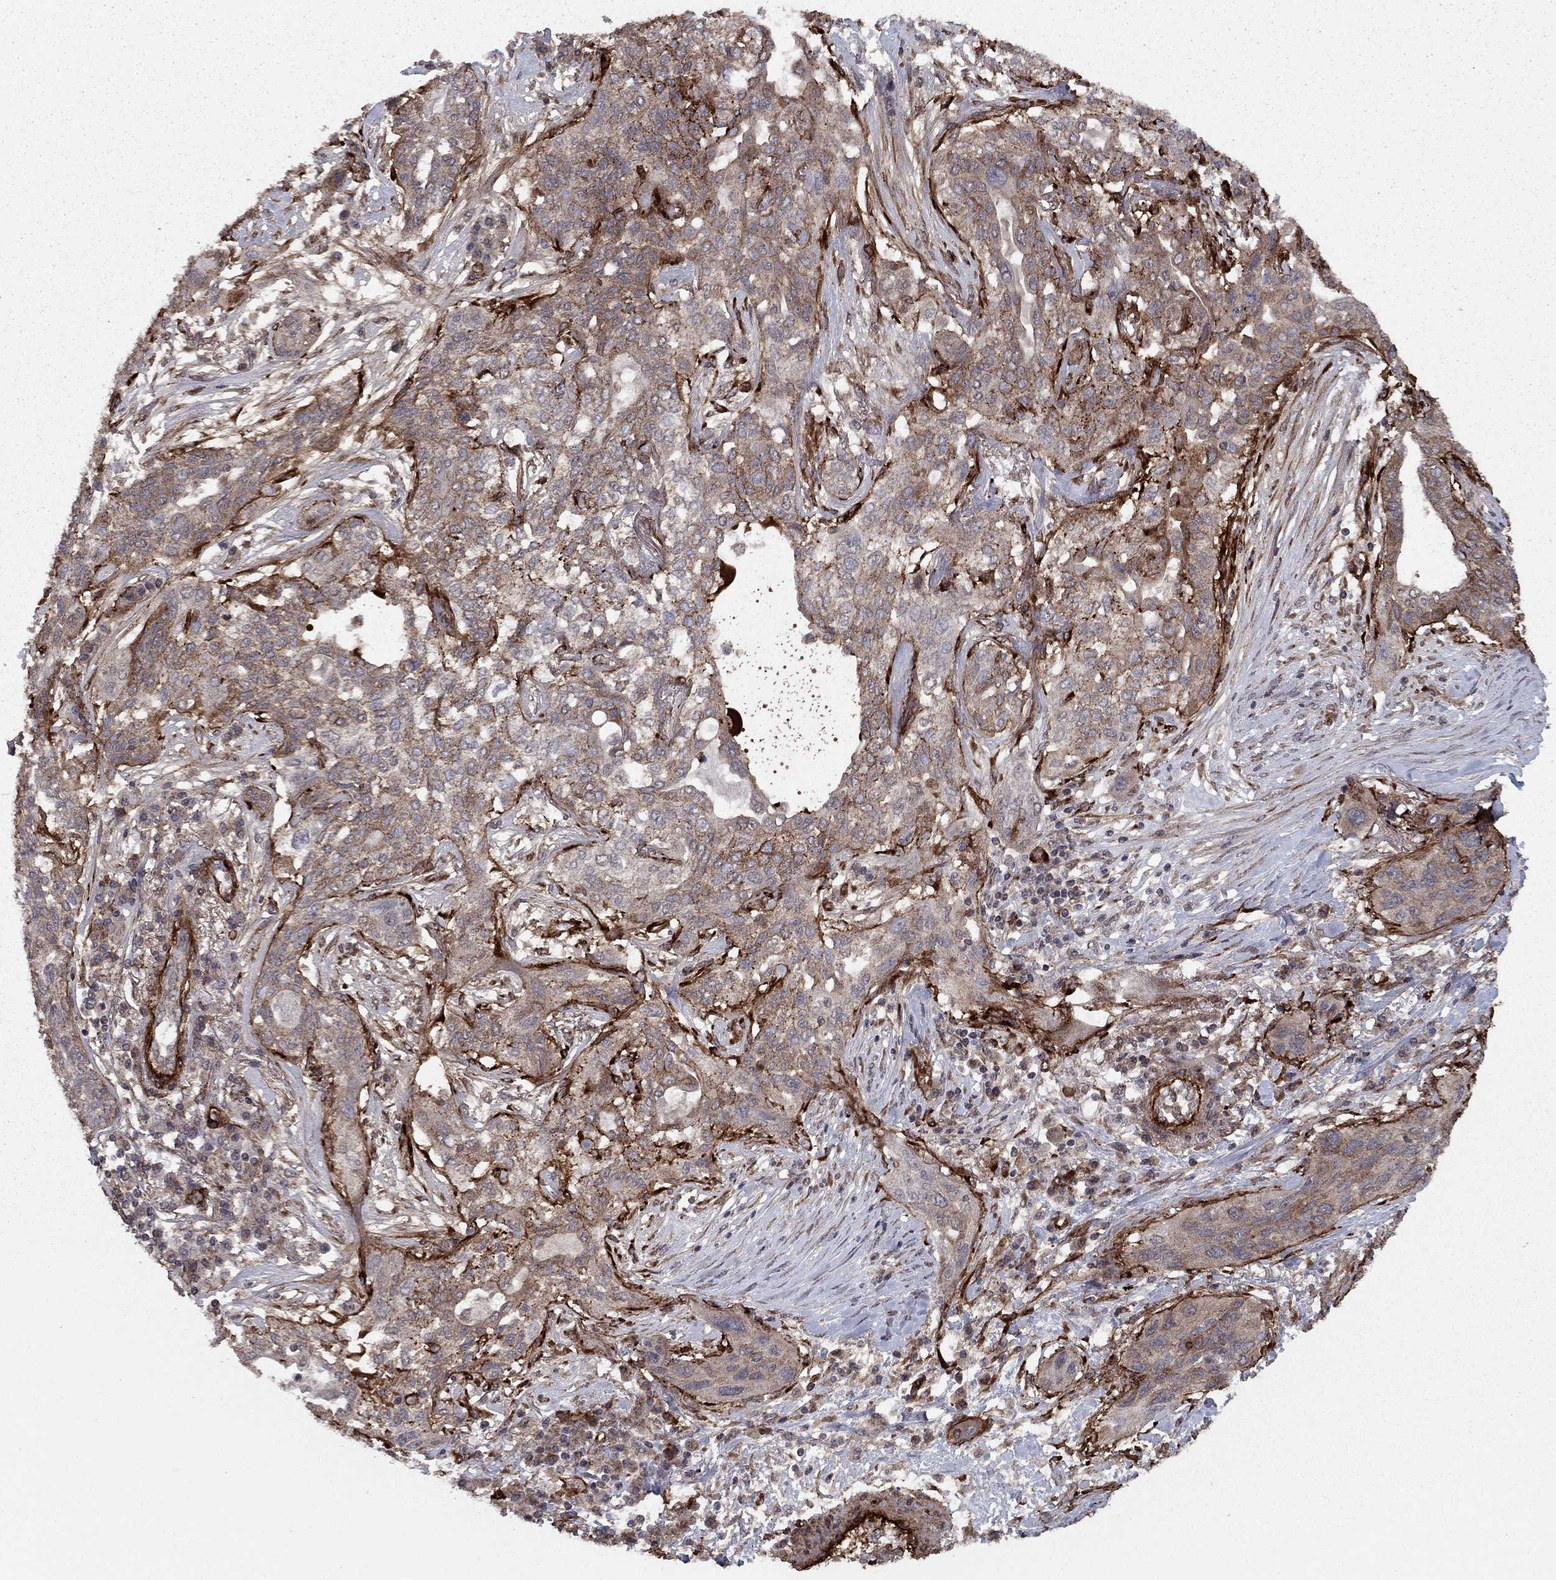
{"staining": {"intensity": "negative", "quantity": "none", "location": "none"}, "tissue": "lung cancer", "cell_type": "Tumor cells", "image_type": "cancer", "snomed": [{"axis": "morphology", "description": "Squamous cell carcinoma, NOS"}, {"axis": "topography", "description": "Lung"}], "caption": "Tumor cells show no significant protein expression in squamous cell carcinoma (lung).", "gene": "COL18A1", "patient": {"sex": "female", "age": 70}}